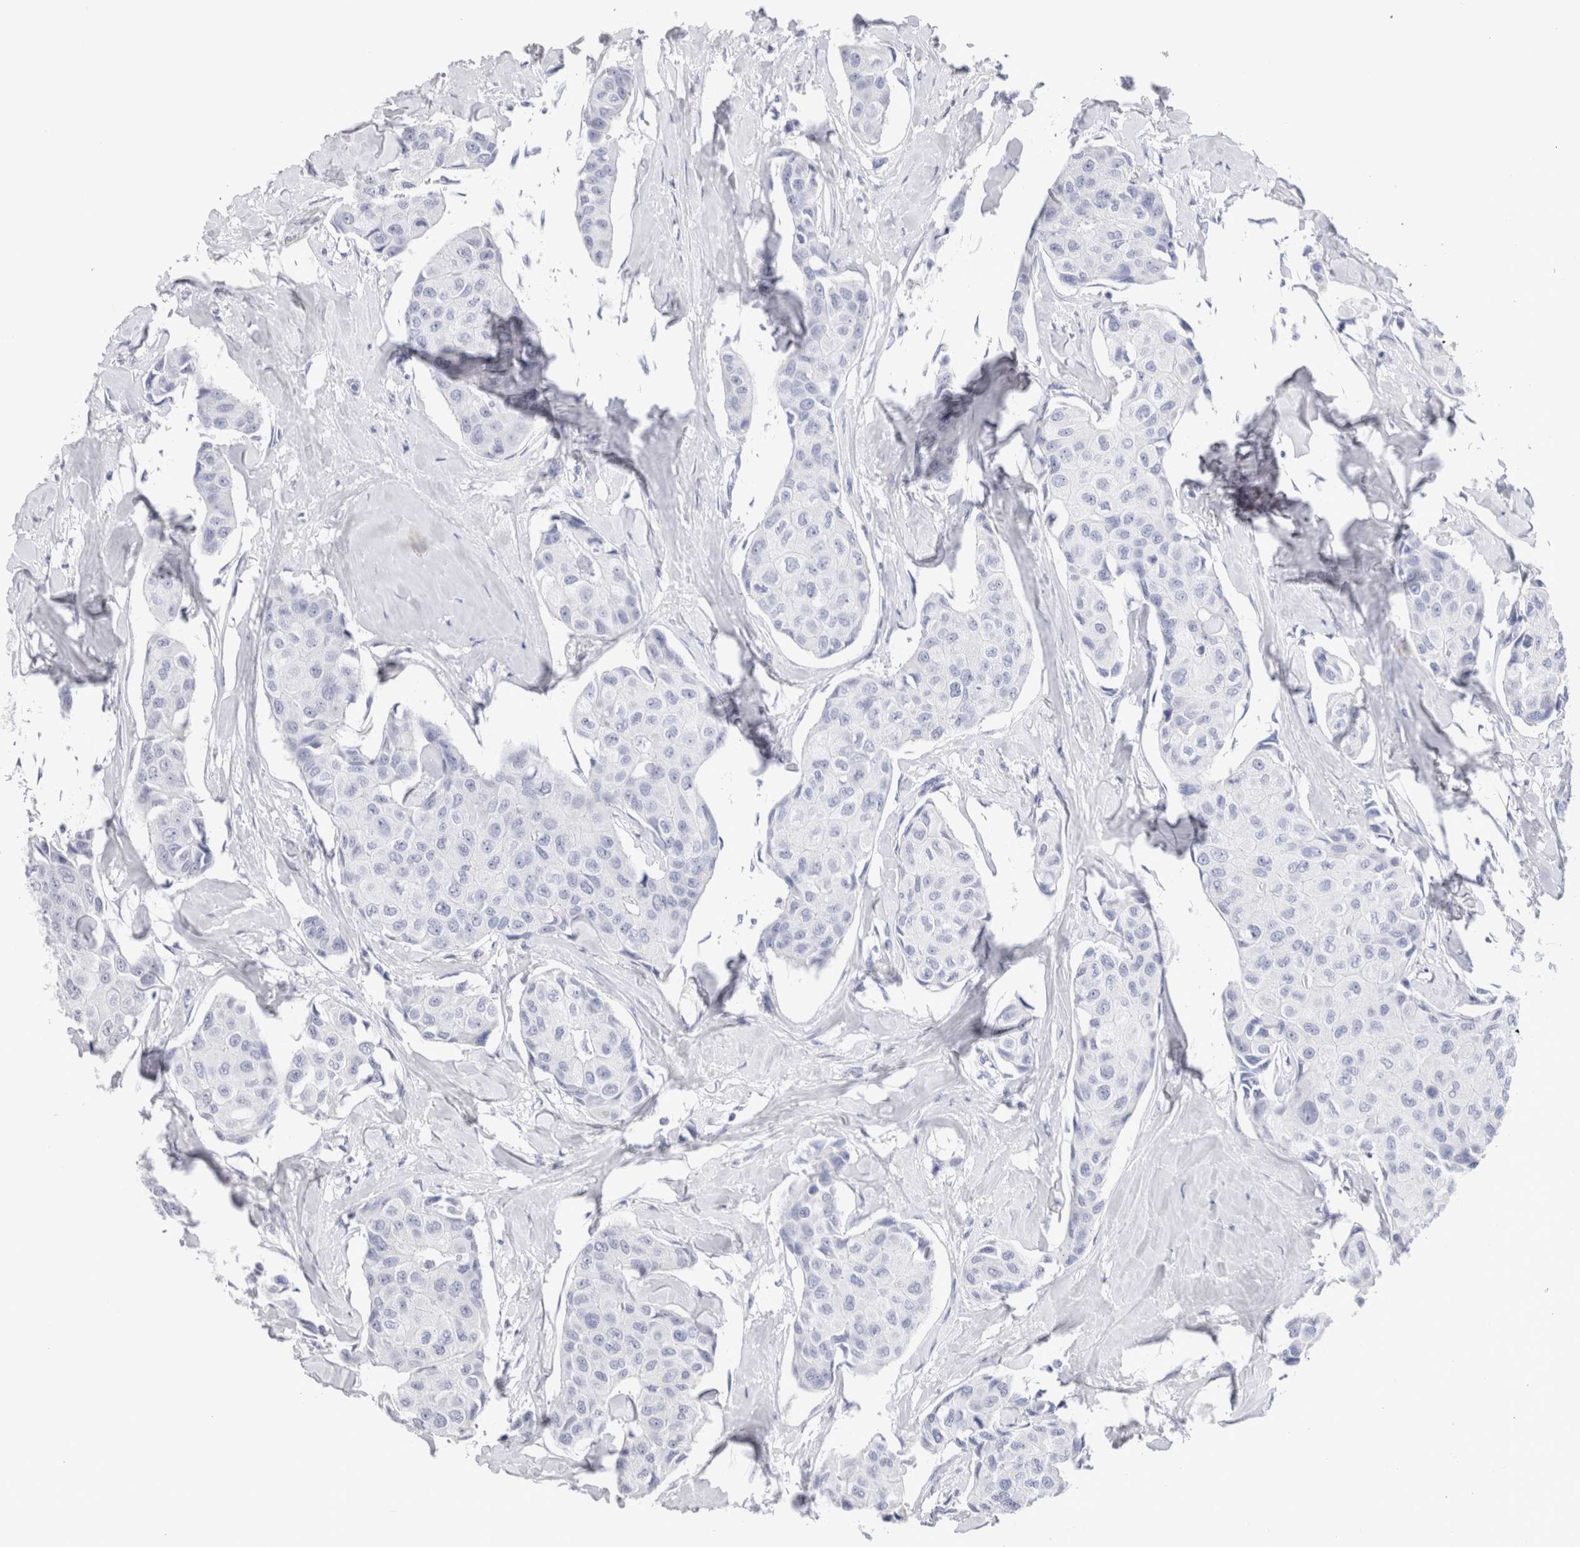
{"staining": {"intensity": "negative", "quantity": "none", "location": "none"}, "tissue": "breast cancer", "cell_type": "Tumor cells", "image_type": "cancer", "snomed": [{"axis": "morphology", "description": "Duct carcinoma"}, {"axis": "topography", "description": "Breast"}], "caption": "Immunohistochemistry image of human invasive ductal carcinoma (breast) stained for a protein (brown), which demonstrates no expression in tumor cells.", "gene": "SLC10A5", "patient": {"sex": "female", "age": 80}}